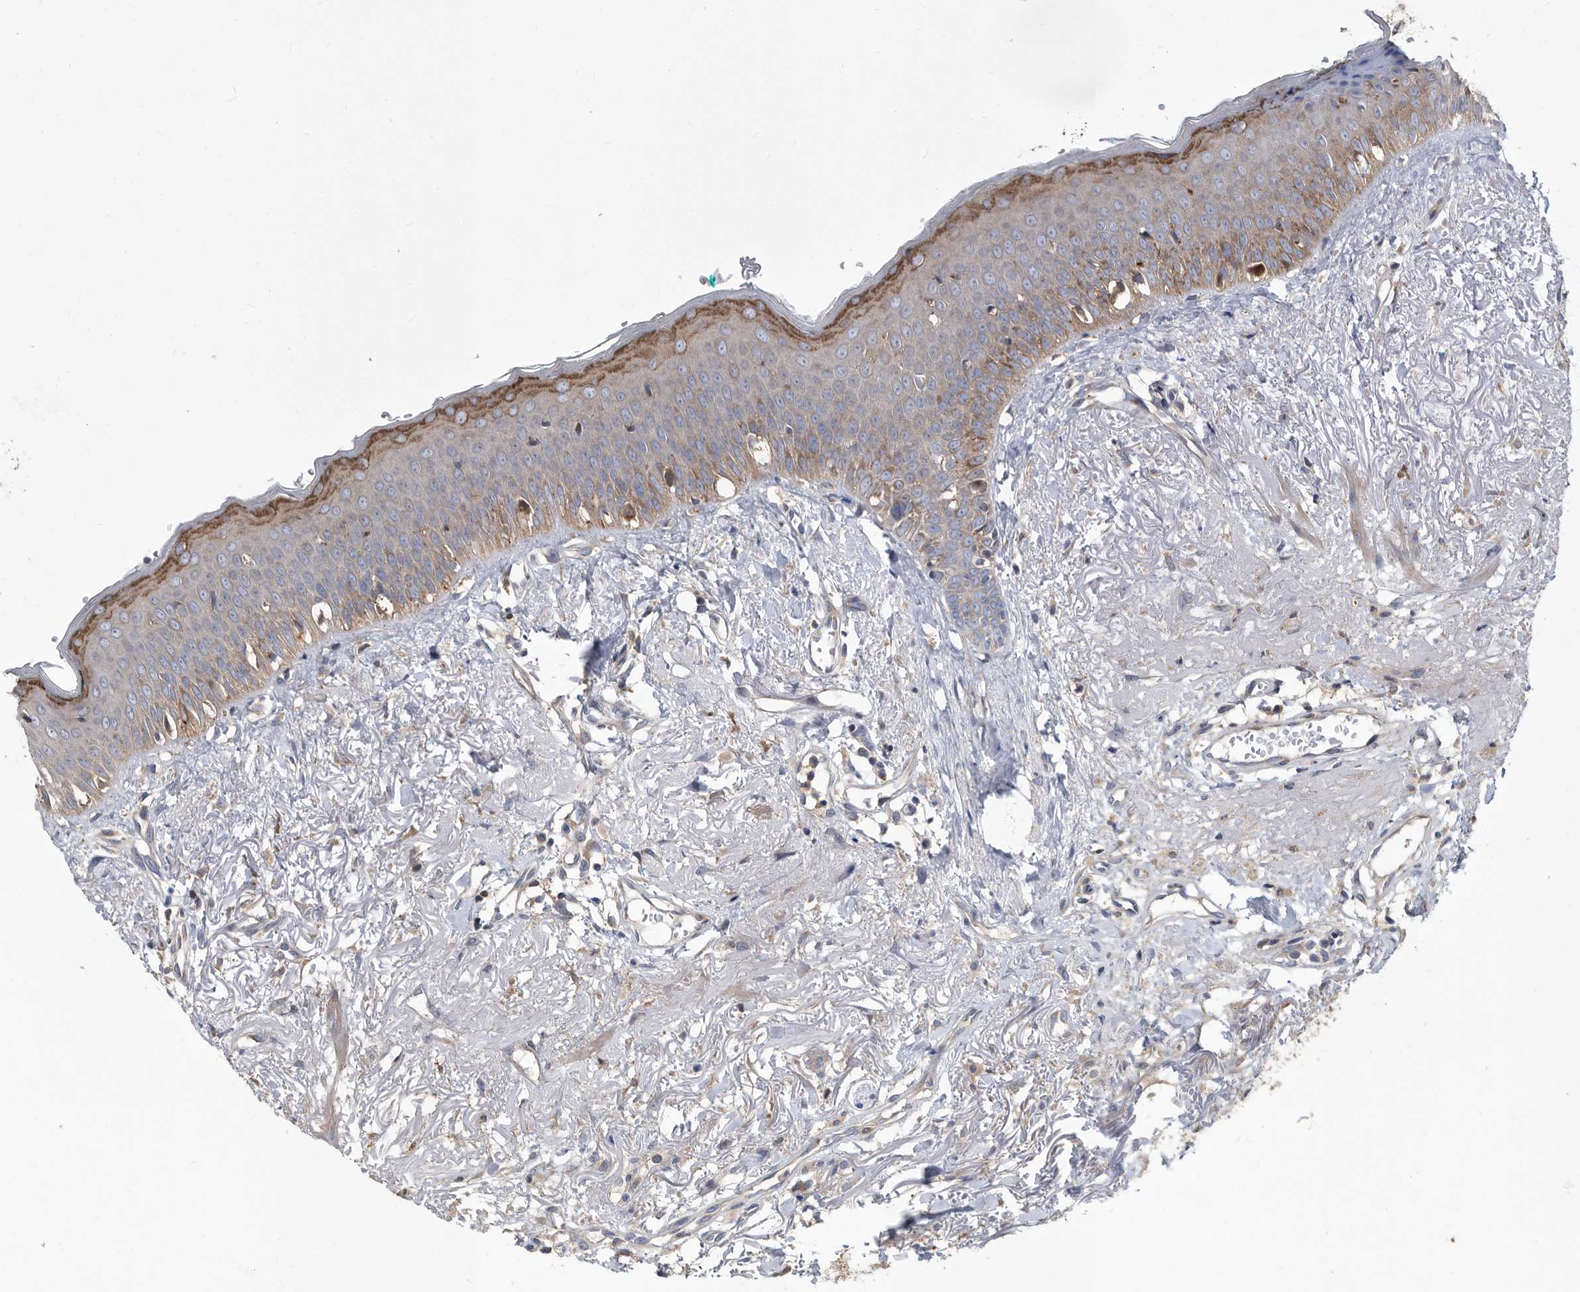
{"staining": {"intensity": "moderate", "quantity": "<25%", "location": "cytoplasmic/membranous"}, "tissue": "oral mucosa", "cell_type": "Squamous epithelial cells", "image_type": "normal", "snomed": [{"axis": "morphology", "description": "Normal tissue, NOS"}, {"axis": "topography", "description": "Oral tissue"}], "caption": "Oral mucosa stained for a protein (brown) shows moderate cytoplasmic/membranous positive positivity in approximately <25% of squamous epithelial cells.", "gene": "APEH", "patient": {"sex": "female", "age": 70}}